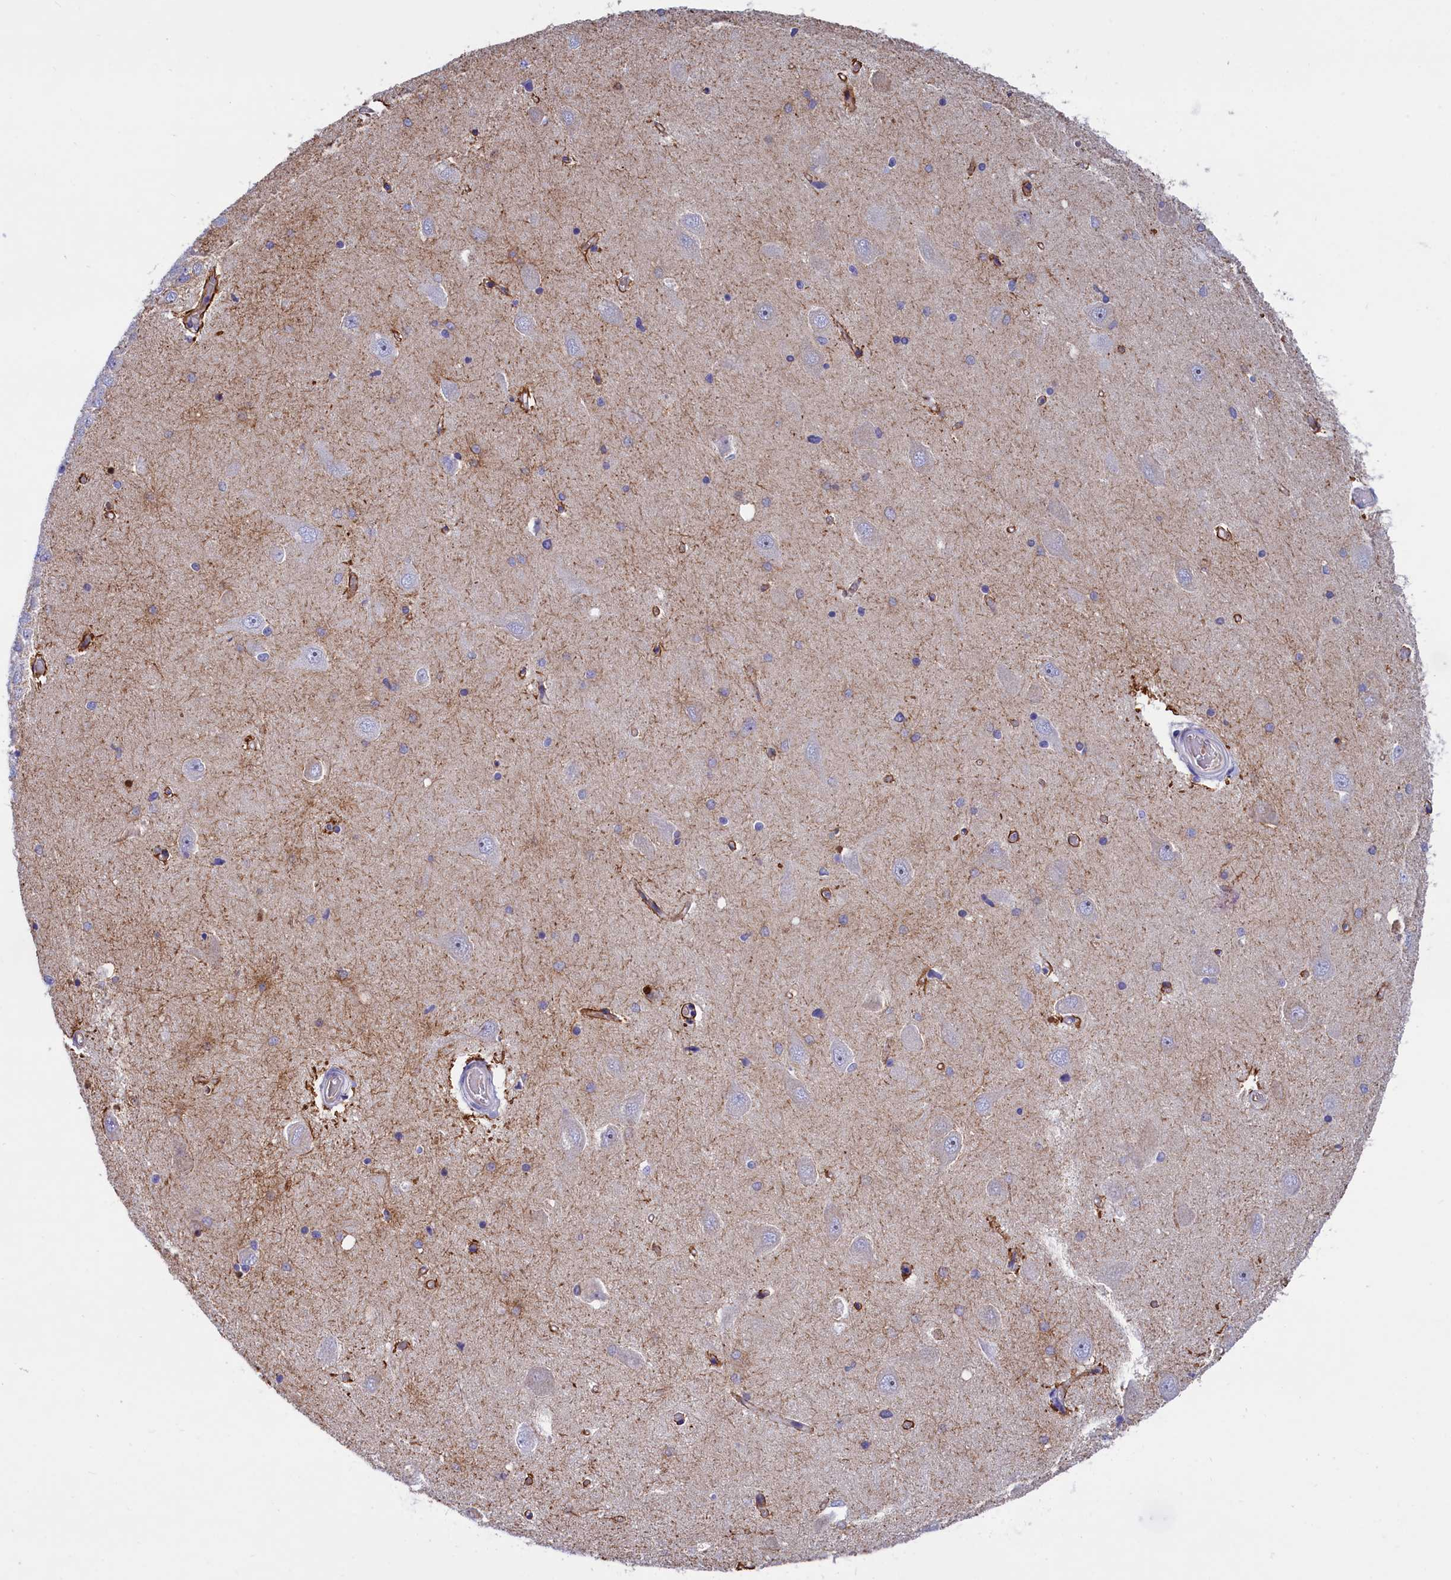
{"staining": {"intensity": "weak", "quantity": "25%-75%", "location": "nuclear"}, "tissue": "hippocampus", "cell_type": "Glial cells", "image_type": "normal", "snomed": [{"axis": "morphology", "description": "Normal tissue, NOS"}, {"axis": "topography", "description": "Hippocampus"}], "caption": "This photomicrograph exhibits IHC staining of normal human hippocampus, with low weak nuclear expression in about 25%-75% of glial cells.", "gene": "ABCC12", "patient": {"sex": "male", "age": 45}}